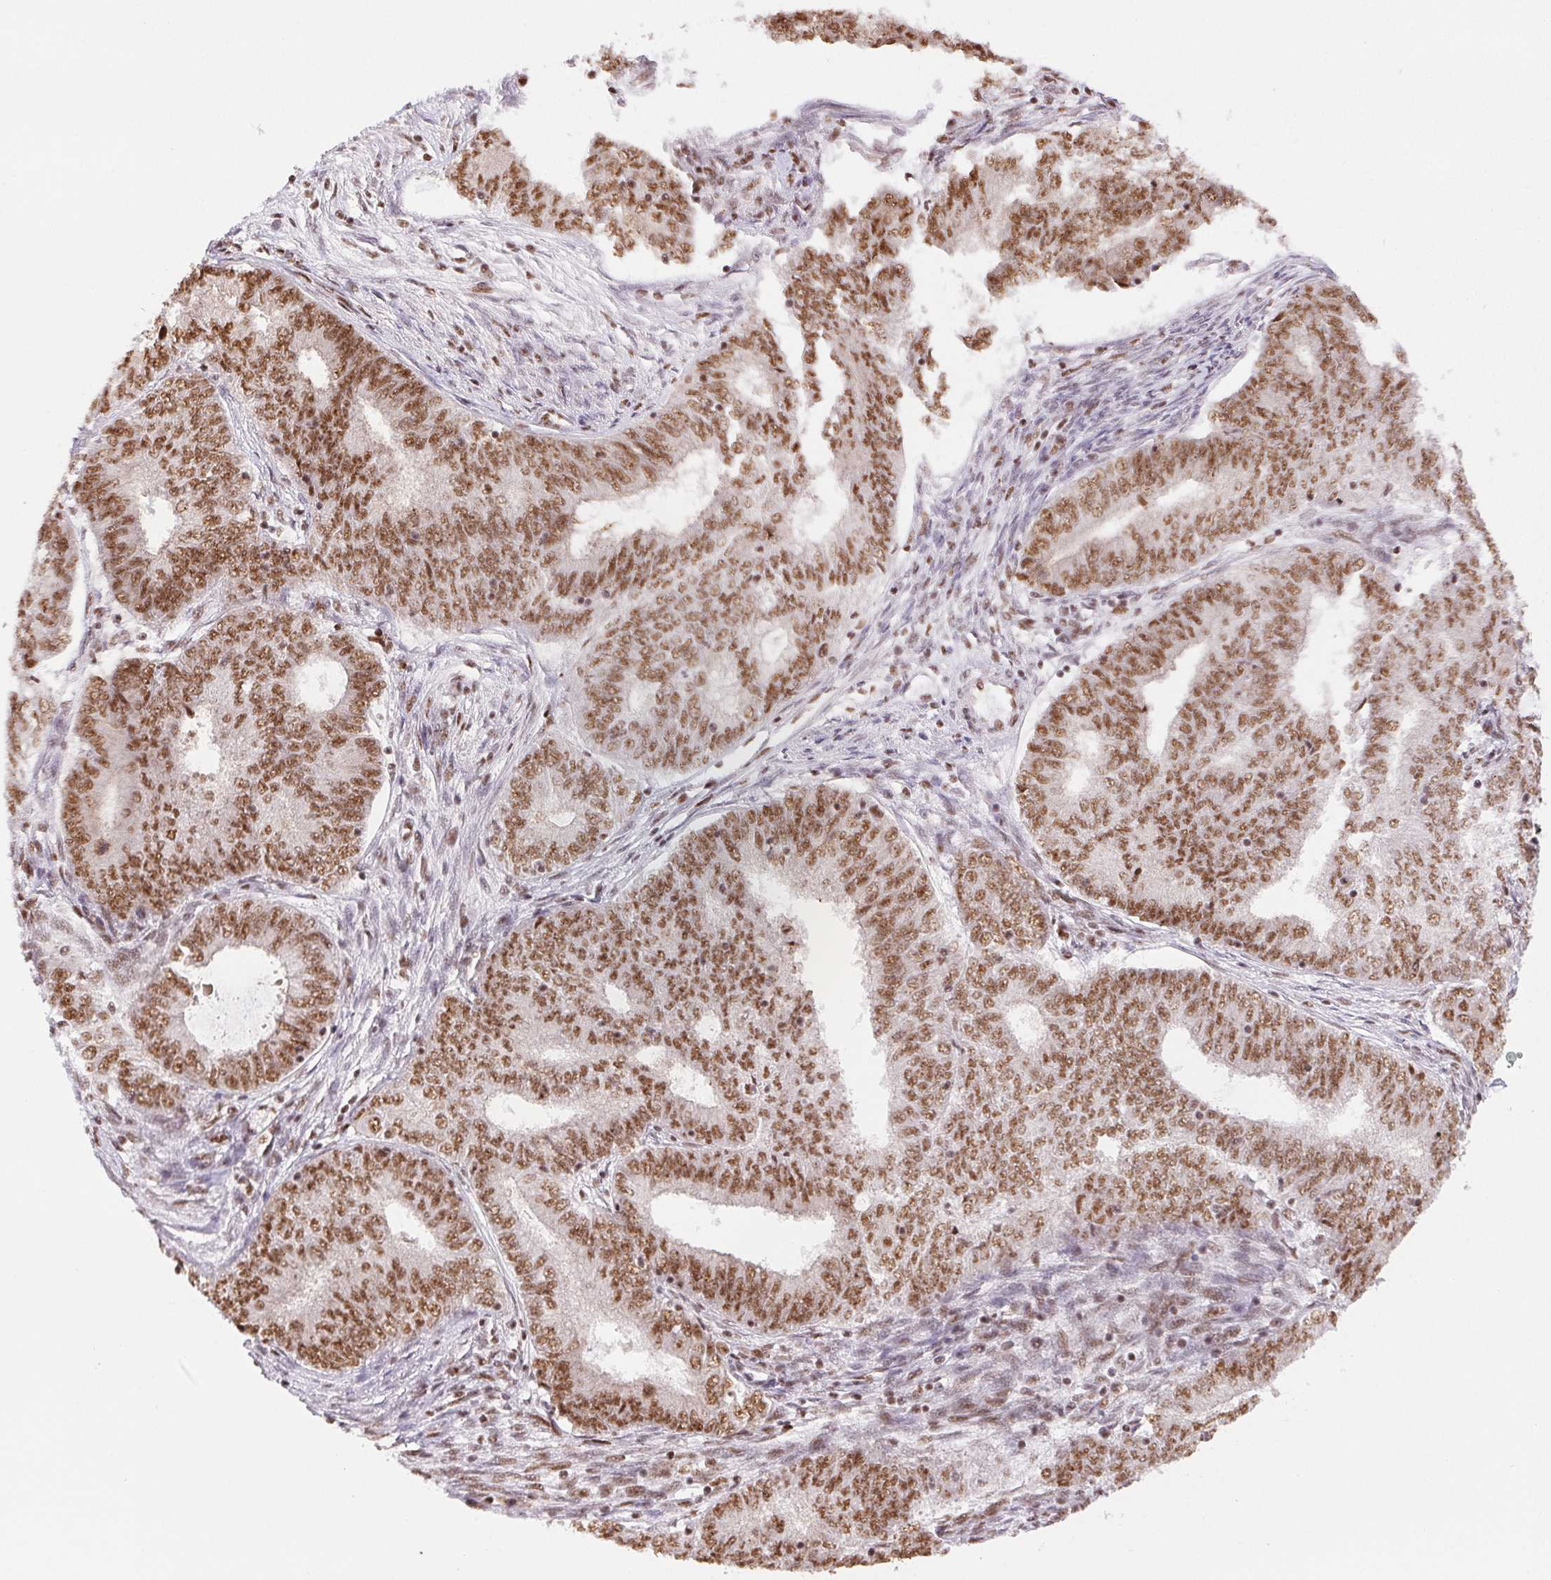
{"staining": {"intensity": "moderate", "quantity": ">75%", "location": "nuclear"}, "tissue": "endometrial cancer", "cell_type": "Tumor cells", "image_type": "cancer", "snomed": [{"axis": "morphology", "description": "Adenocarcinoma, NOS"}, {"axis": "topography", "description": "Endometrium"}], "caption": "Immunohistochemical staining of endometrial cancer (adenocarcinoma) reveals medium levels of moderate nuclear positivity in about >75% of tumor cells.", "gene": "IK", "patient": {"sex": "female", "age": 62}}